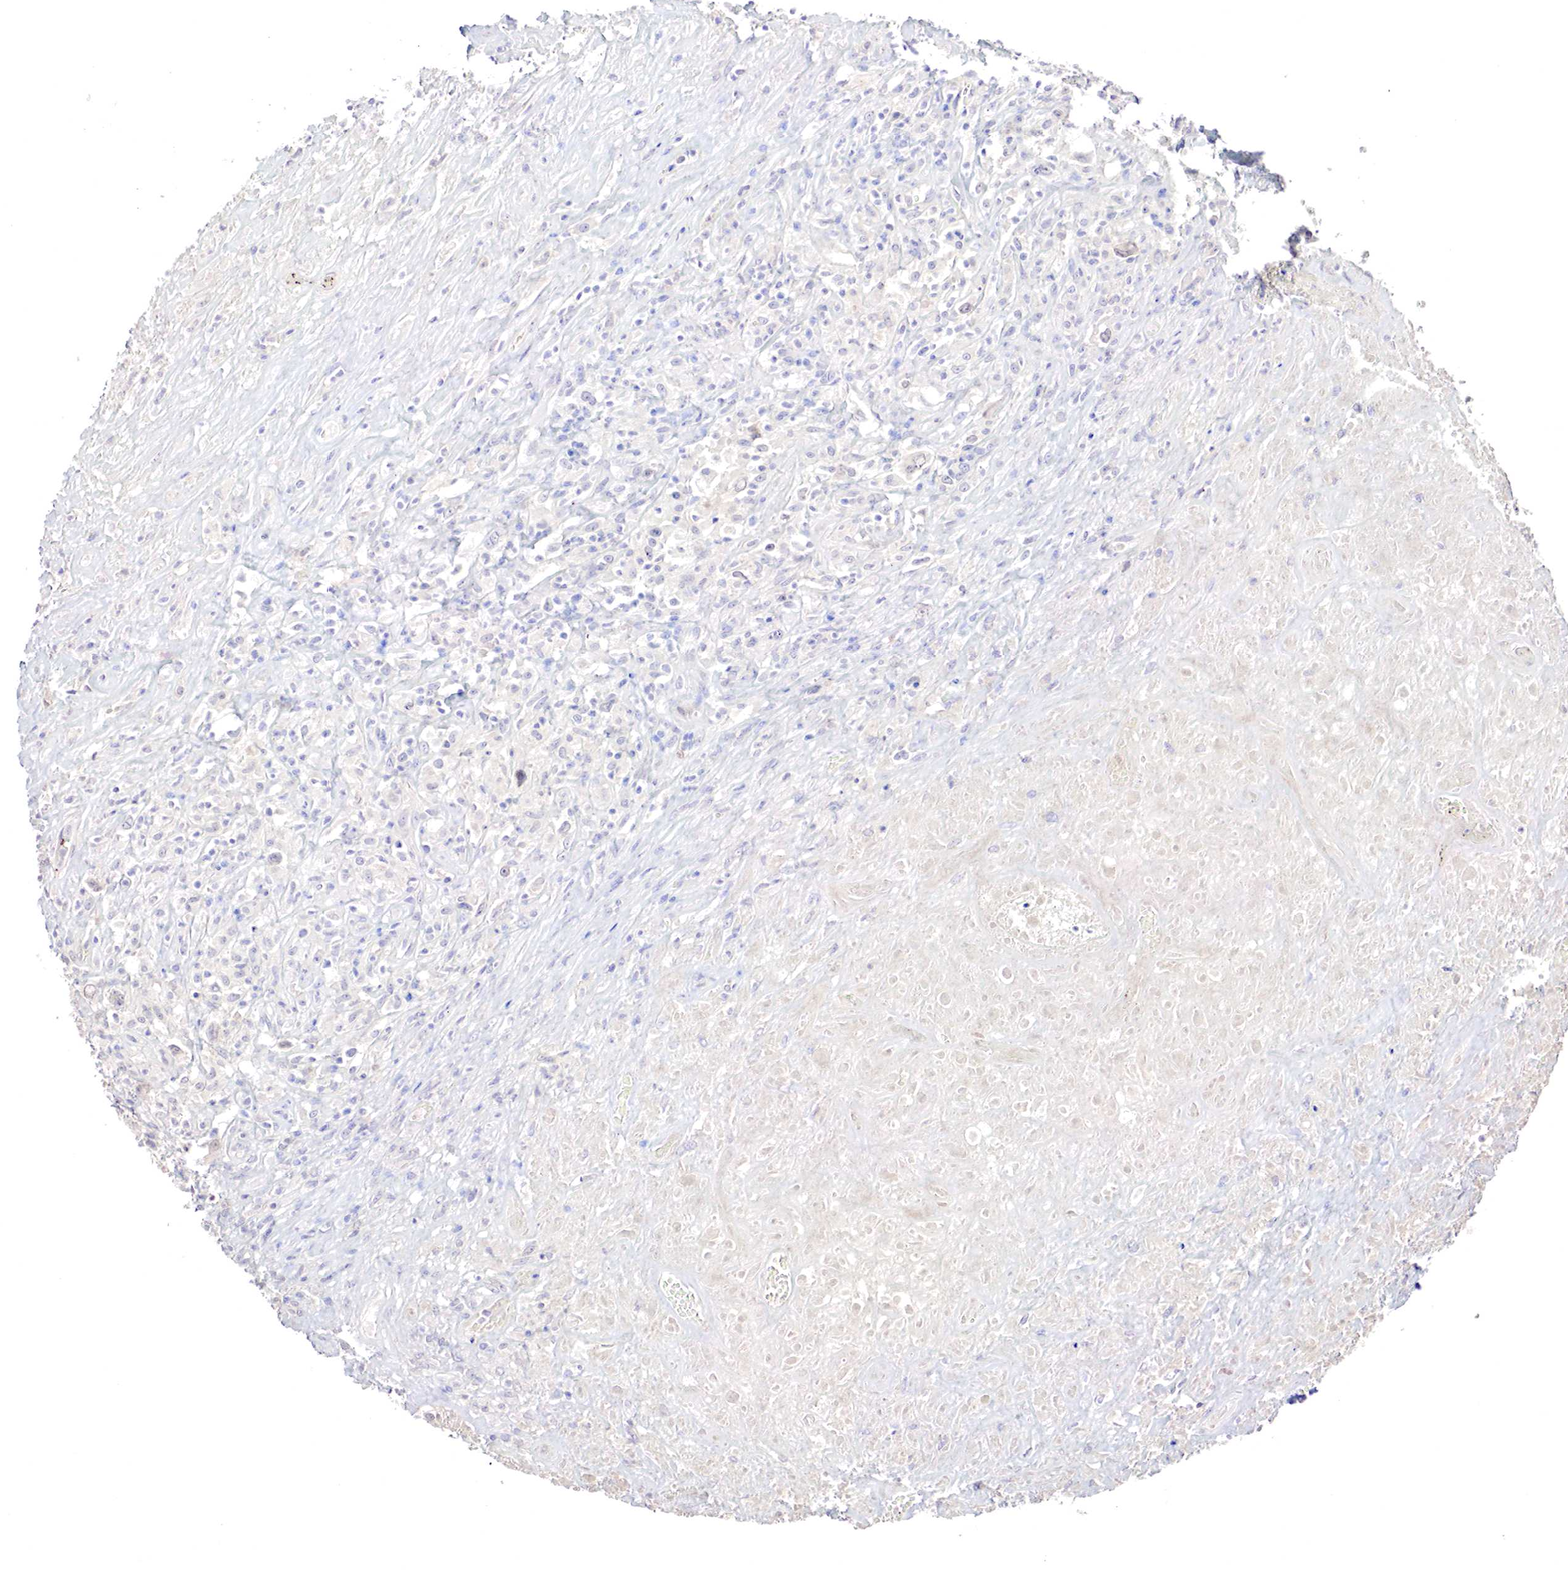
{"staining": {"intensity": "negative", "quantity": "none", "location": "none"}, "tissue": "lymphoma", "cell_type": "Tumor cells", "image_type": "cancer", "snomed": [{"axis": "morphology", "description": "Hodgkin's disease, NOS"}, {"axis": "topography", "description": "Lymph node"}], "caption": "High power microscopy histopathology image of an immunohistochemistry histopathology image of Hodgkin's disease, revealing no significant expression in tumor cells.", "gene": "GATA1", "patient": {"sex": "male", "age": 46}}